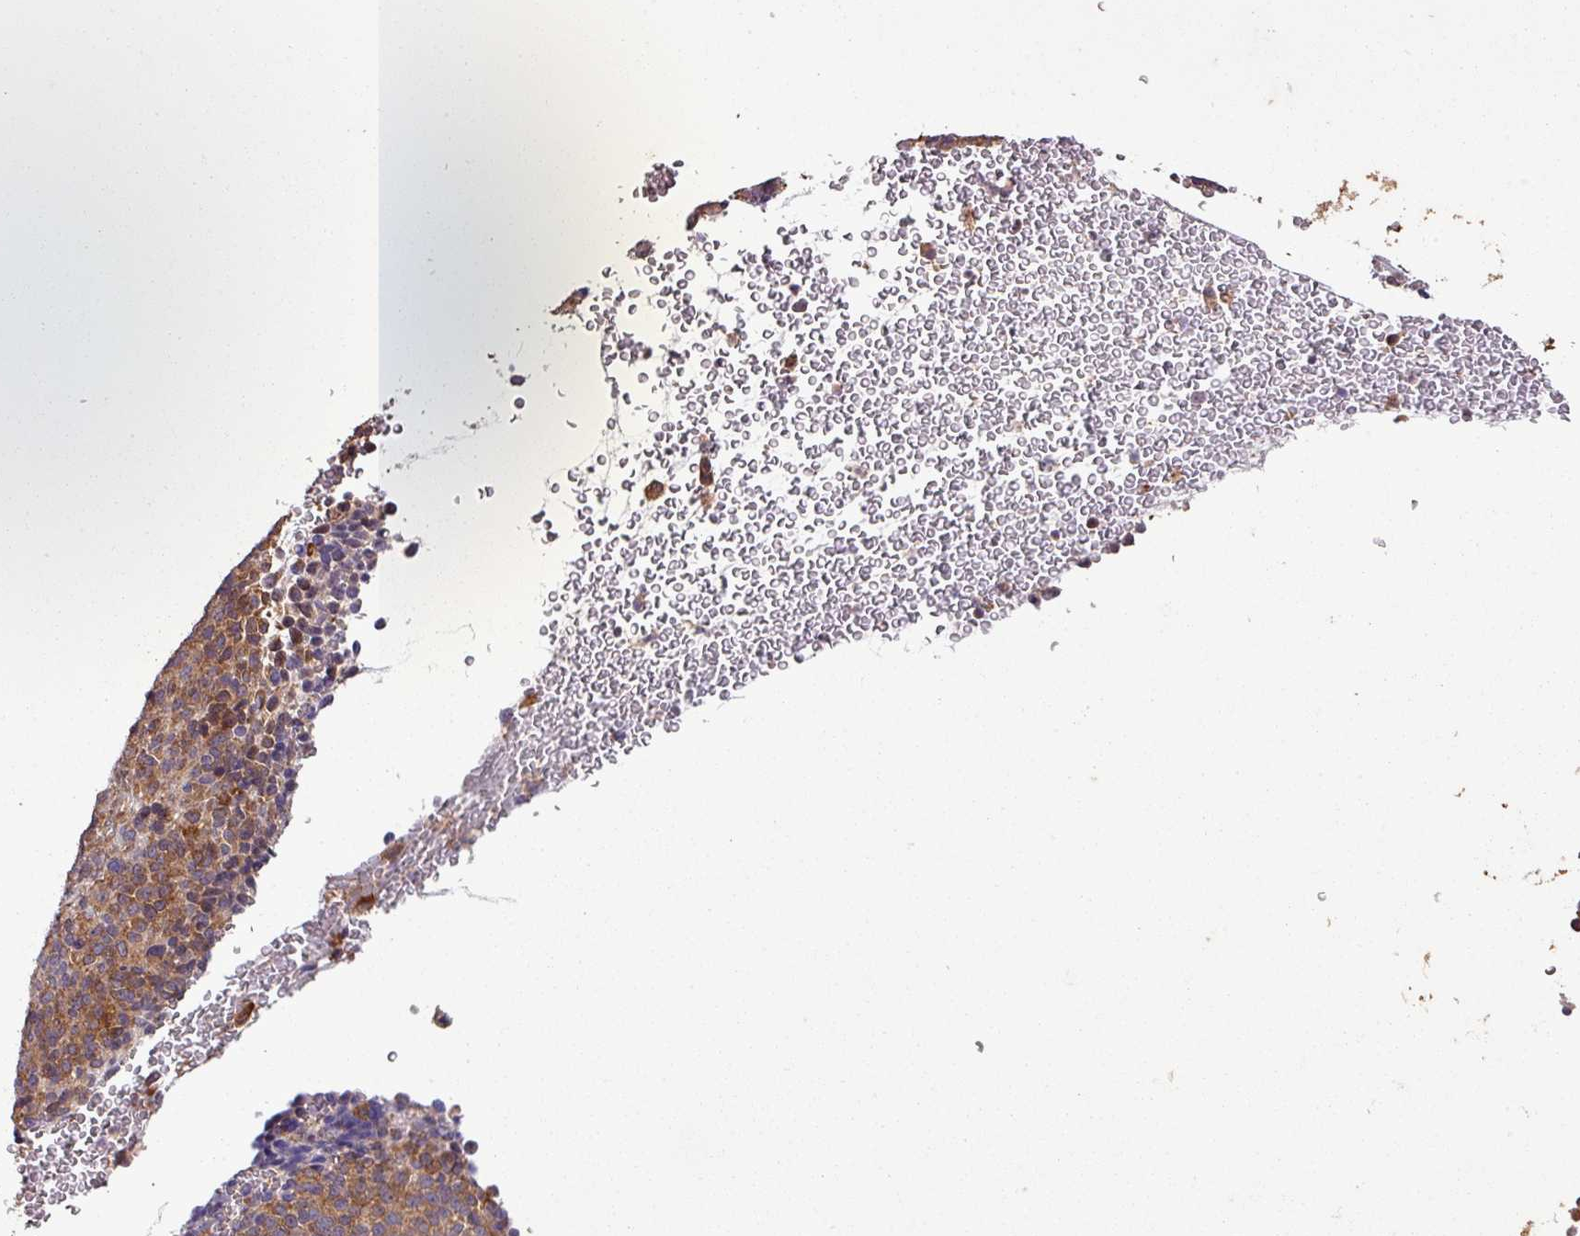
{"staining": {"intensity": "moderate", "quantity": ">75%", "location": "cytoplasmic/membranous"}, "tissue": "melanoma", "cell_type": "Tumor cells", "image_type": "cancer", "snomed": [{"axis": "morphology", "description": "Malignant melanoma, Metastatic site"}, {"axis": "topography", "description": "Brain"}], "caption": "DAB (3,3'-diaminobenzidine) immunohistochemical staining of human melanoma shows moderate cytoplasmic/membranous protein expression in approximately >75% of tumor cells. (brown staining indicates protein expression, while blue staining denotes nuclei).", "gene": "SIRPB2", "patient": {"sex": "female", "age": 56}}